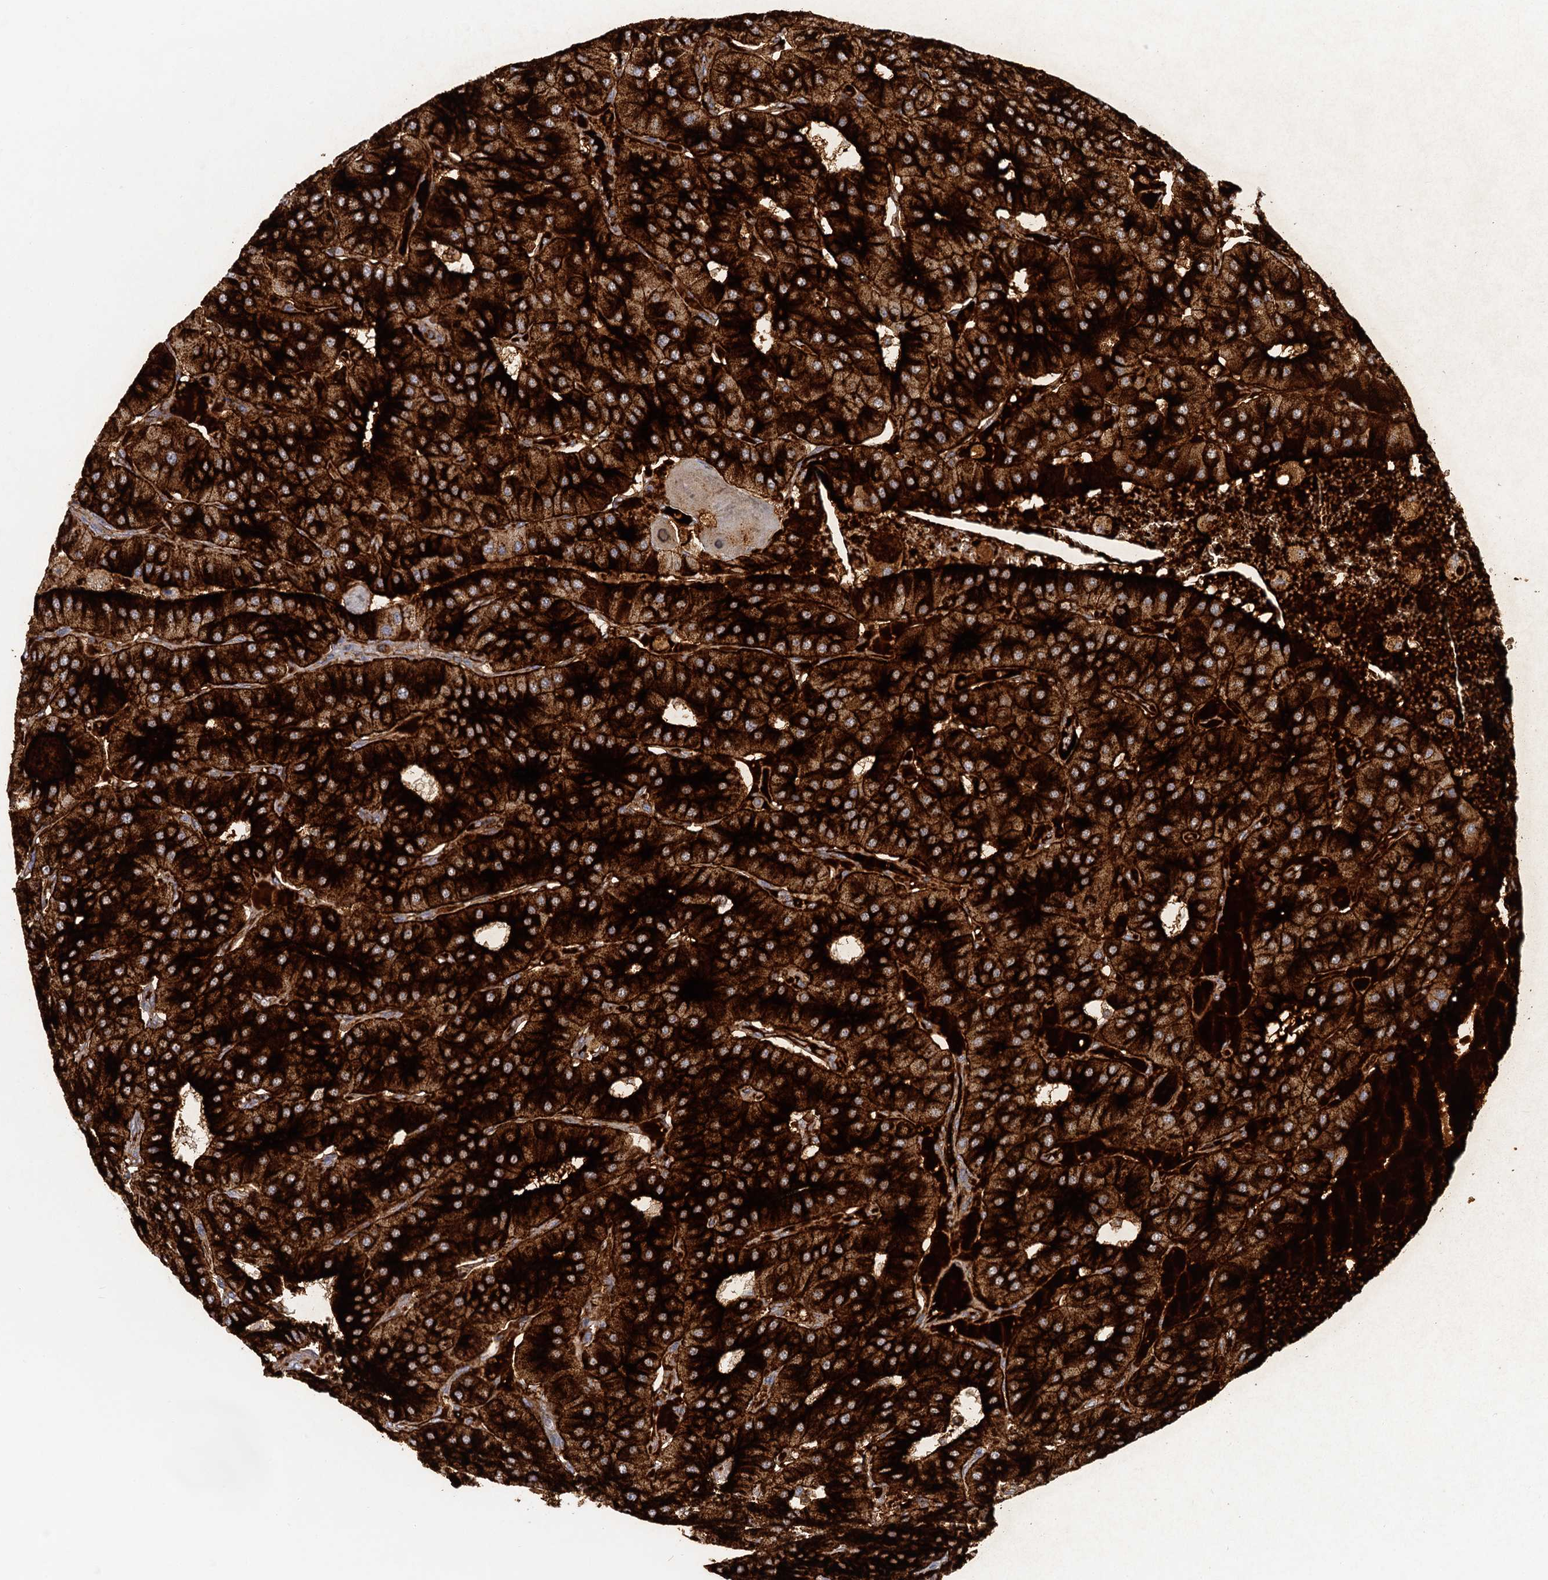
{"staining": {"intensity": "strong", "quantity": ">75%", "location": "cytoplasmic/membranous"}, "tissue": "parathyroid gland", "cell_type": "Glandular cells", "image_type": "normal", "snomed": [{"axis": "morphology", "description": "Normal tissue, NOS"}, {"axis": "morphology", "description": "Adenoma, NOS"}, {"axis": "topography", "description": "Parathyroid gland"}], "caption": "Strong cytoplasmic/membranous positivity for a protein is seen in approximately >75% of glandular cells of unremarkable parathyroid gland using IHC.", "gene": "CHGA", "patient": {"sex": "female", "age": 86}}